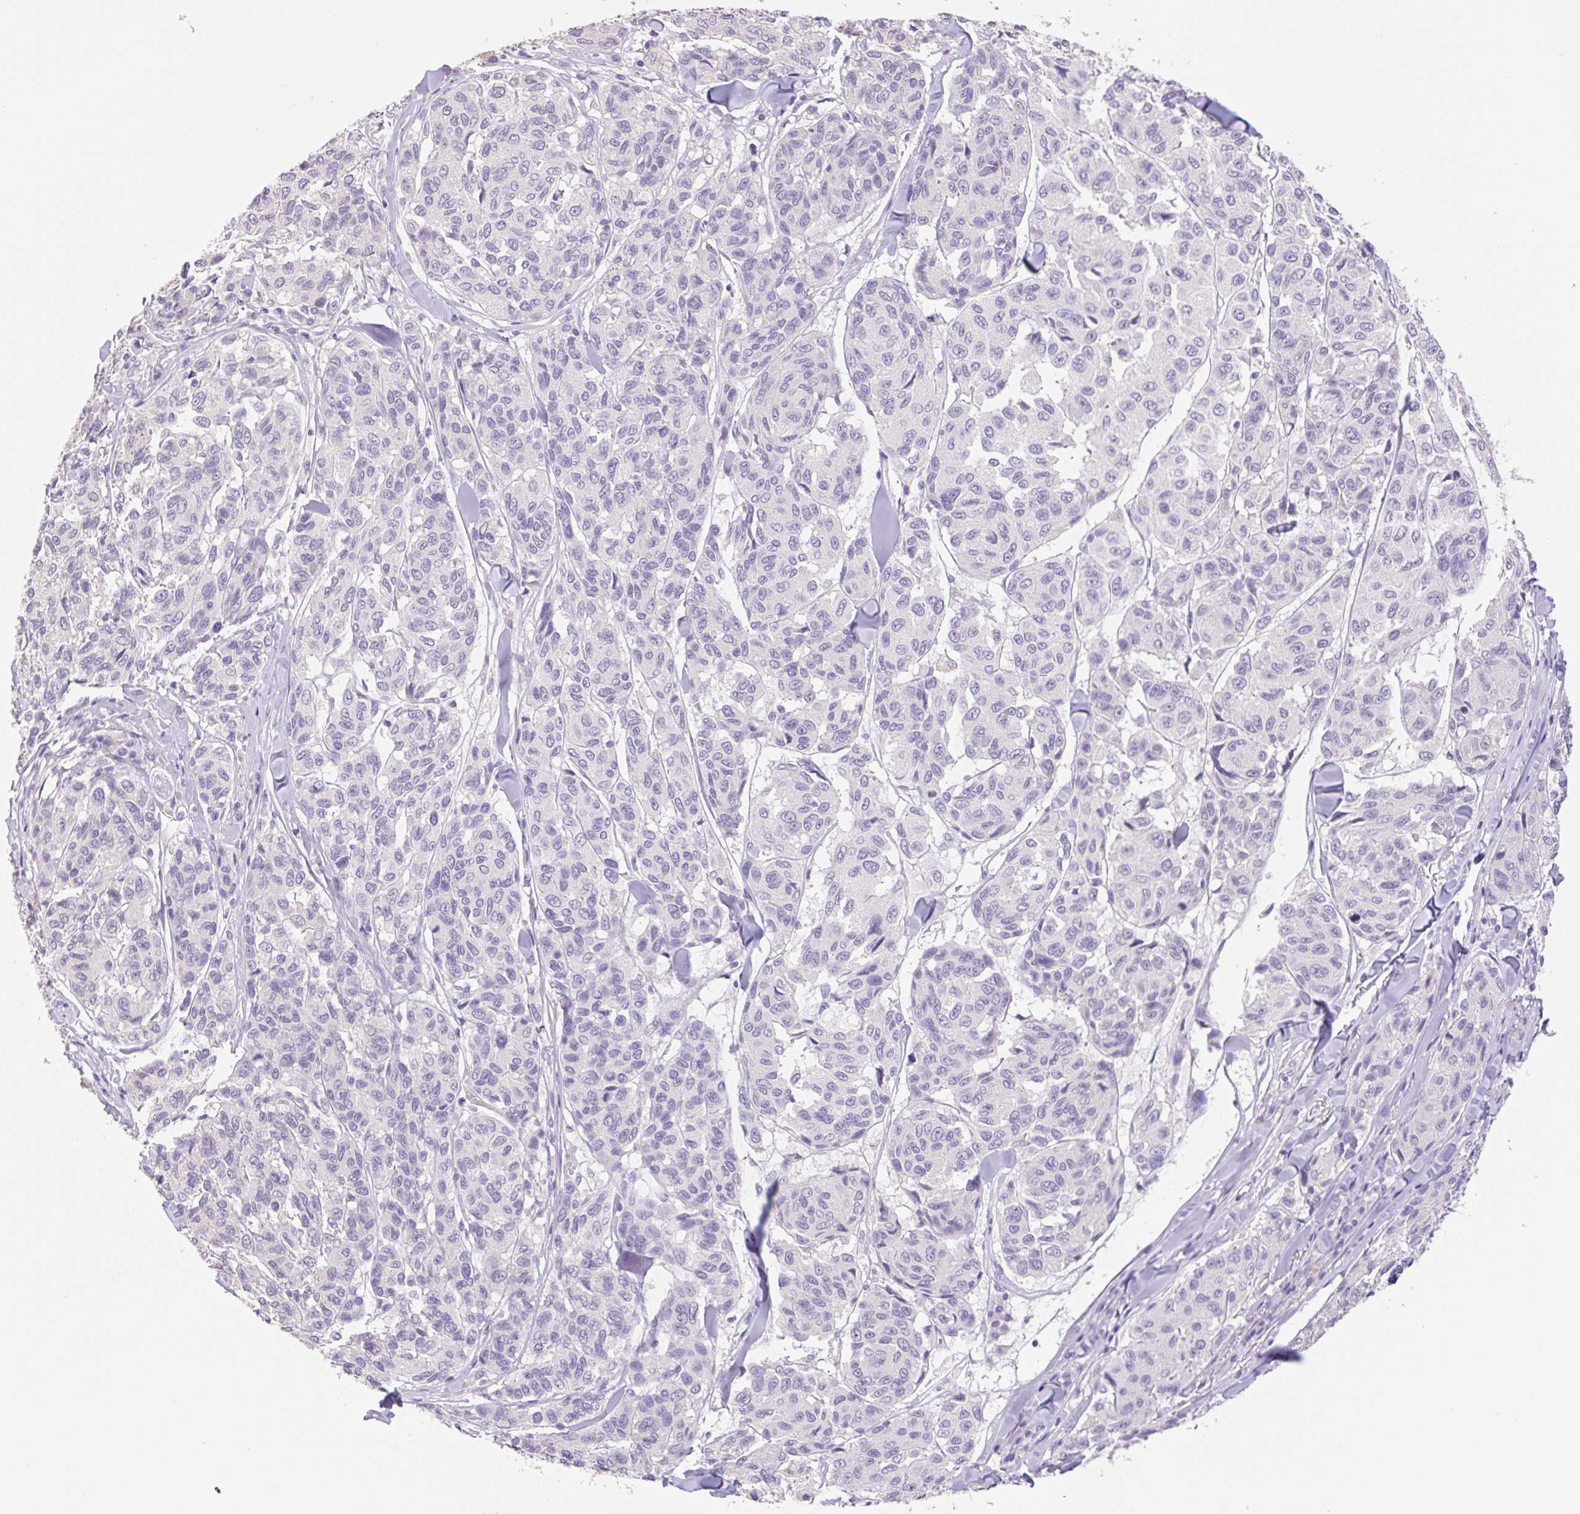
{"staining": {"intensity": "negative", "quantity": "none", "location": "none"}, "tissue": "melanoma", "cell_type": "Tumor cells", "image_type": "cancer", "snomed": [{"axis": "morphology", "description": "Malignant melanoma, NOS"}, {"axis": "topography", "description": "Skin"}], "caption": "There is no significant expression in tumor cells of melanoma. (Stains: DAB immunohistochemistry with hematoxylin counter stain, Microscopy: brightfield microscopy at high magnification).", "gene": "HCRTR2", "patient": {"sex": "female", "age": 66}}